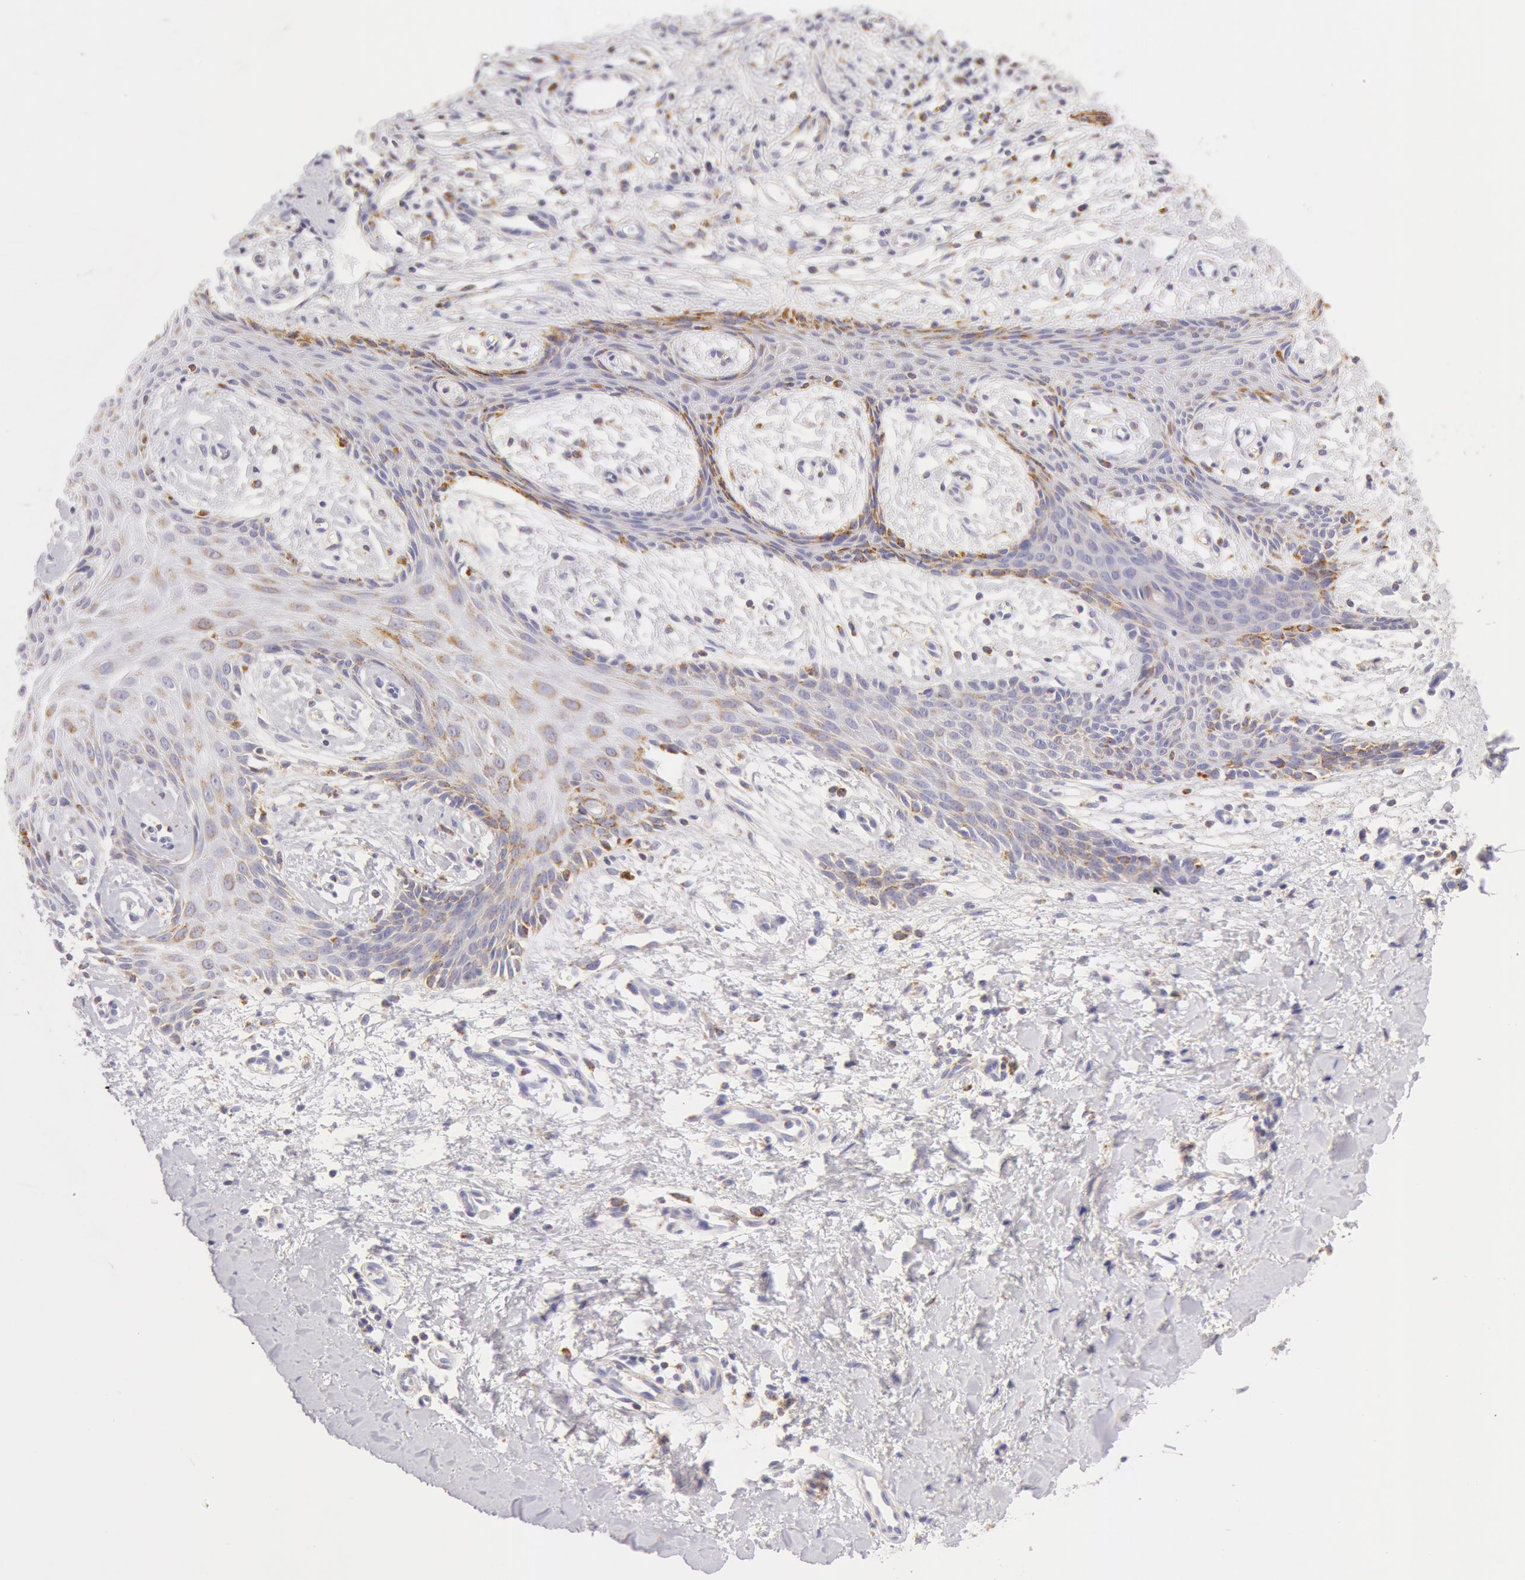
{"staining": {"intensity": "weak", "quantity": "<25%", "location": "cytoplasmic/membranous"}, "tissue": "skin cancer", "cell_type": "Tumor cells", "image_type": "cancer", "snomed": [{"axis": "morphology", "description": "Basal cell carcinoma"}, {"axis": "topography", "description": "Skin"}], "caption": "Skin basal cell carcinoma was stained to show a protein in brown. There is no significant staining in tumor cells.", "gene": "ATP5F1B", "patient": {"sex": "male", "age": 75}}